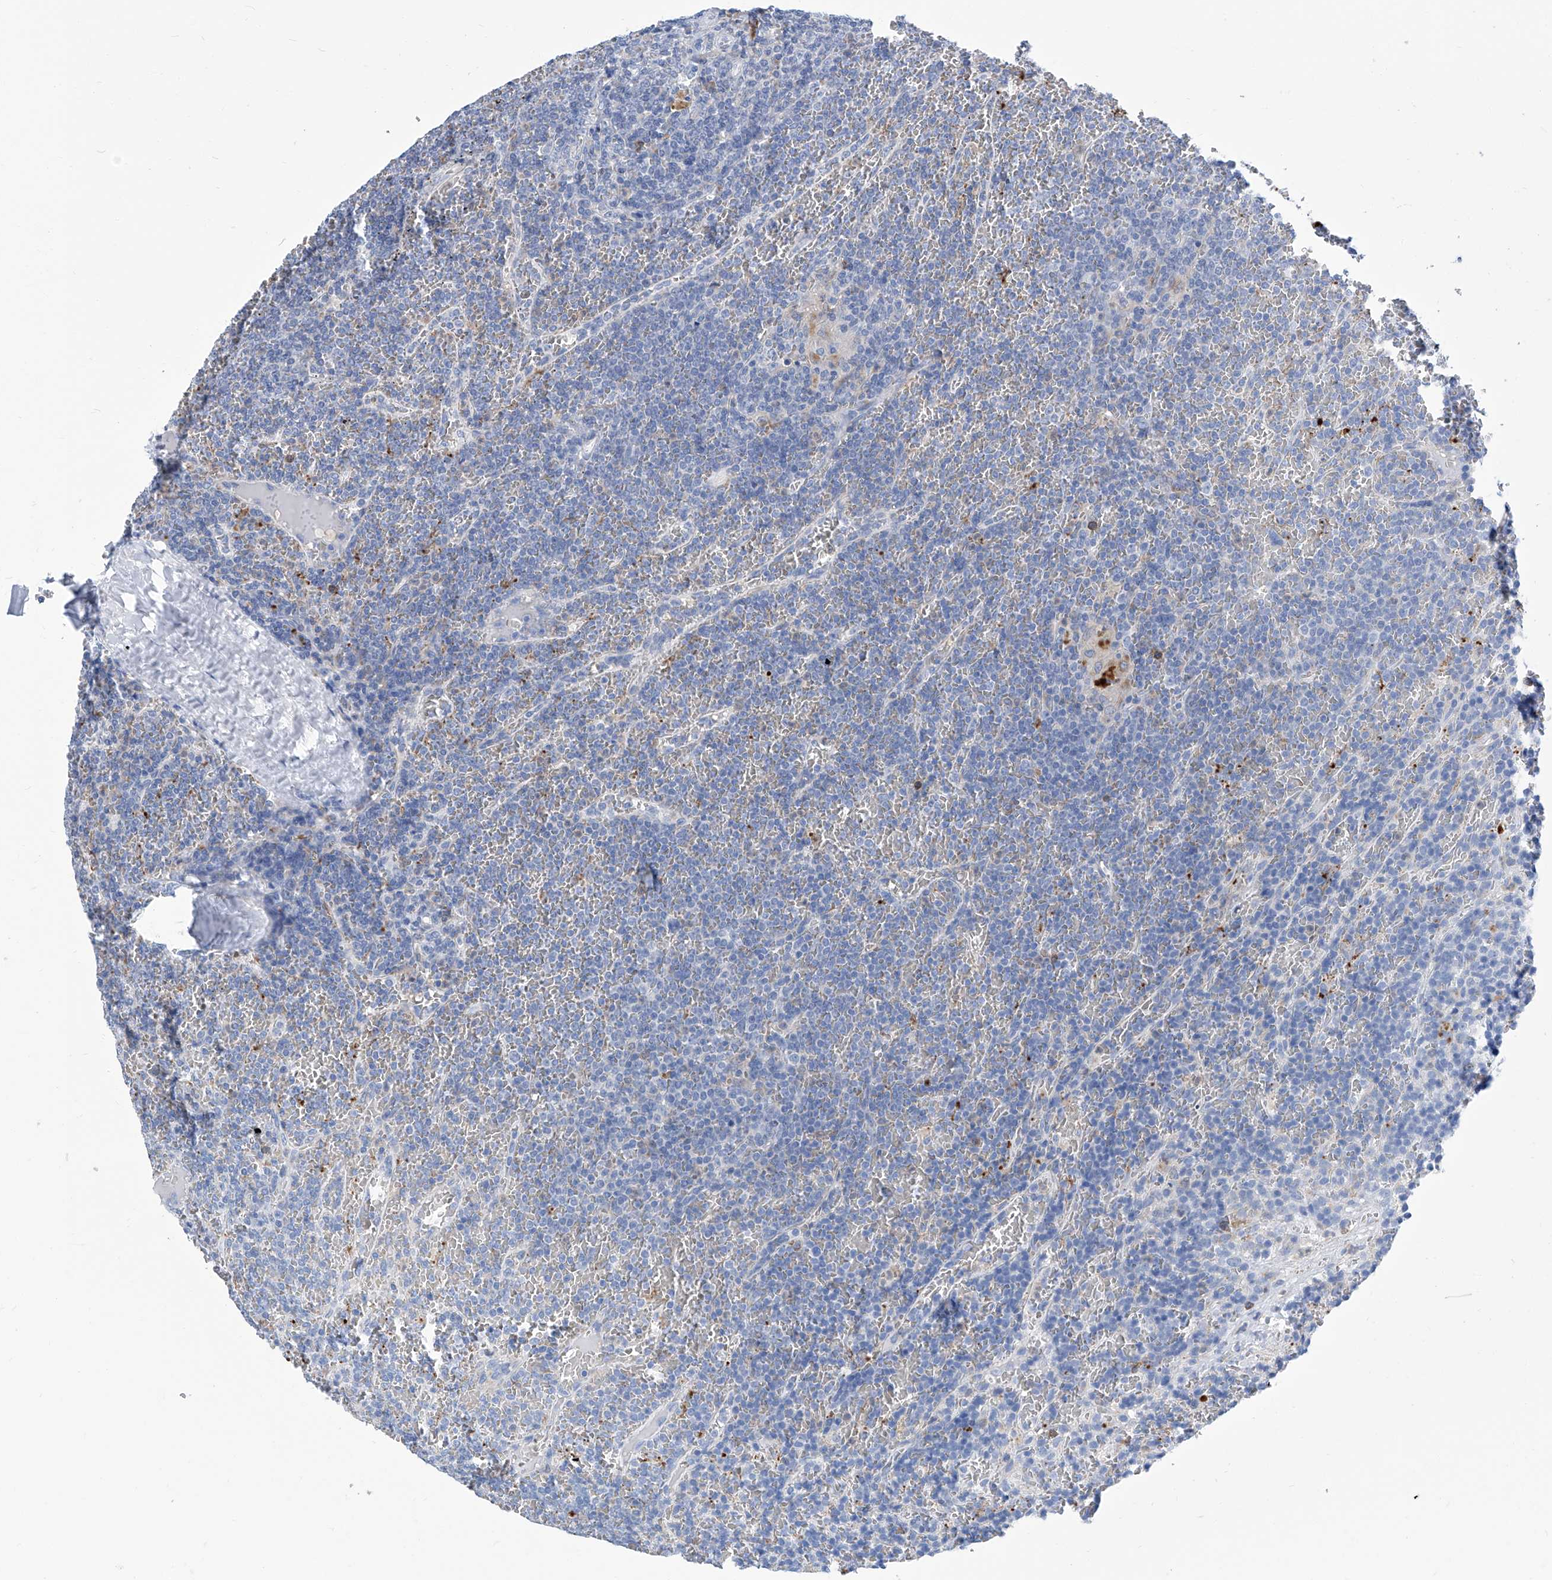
{"staining": {"intensity": "negative", "quantity": "none", "location": "none"}, "tissue": "lymphoma", "cell_type": "Tumor cells", "image_type": "cancer", "snomed": [{"axis": "morphology", "description": "Malignant lymphoma, non-Hodgkin's type, Low grade"}, {"axis": "topography", "description": "Spleen"}], "caption": "IHC of human lymphoma exhibits no staining in tumor cells.", "gene": "IMPA2", "patient": {"sex": "female", "age": 19}}